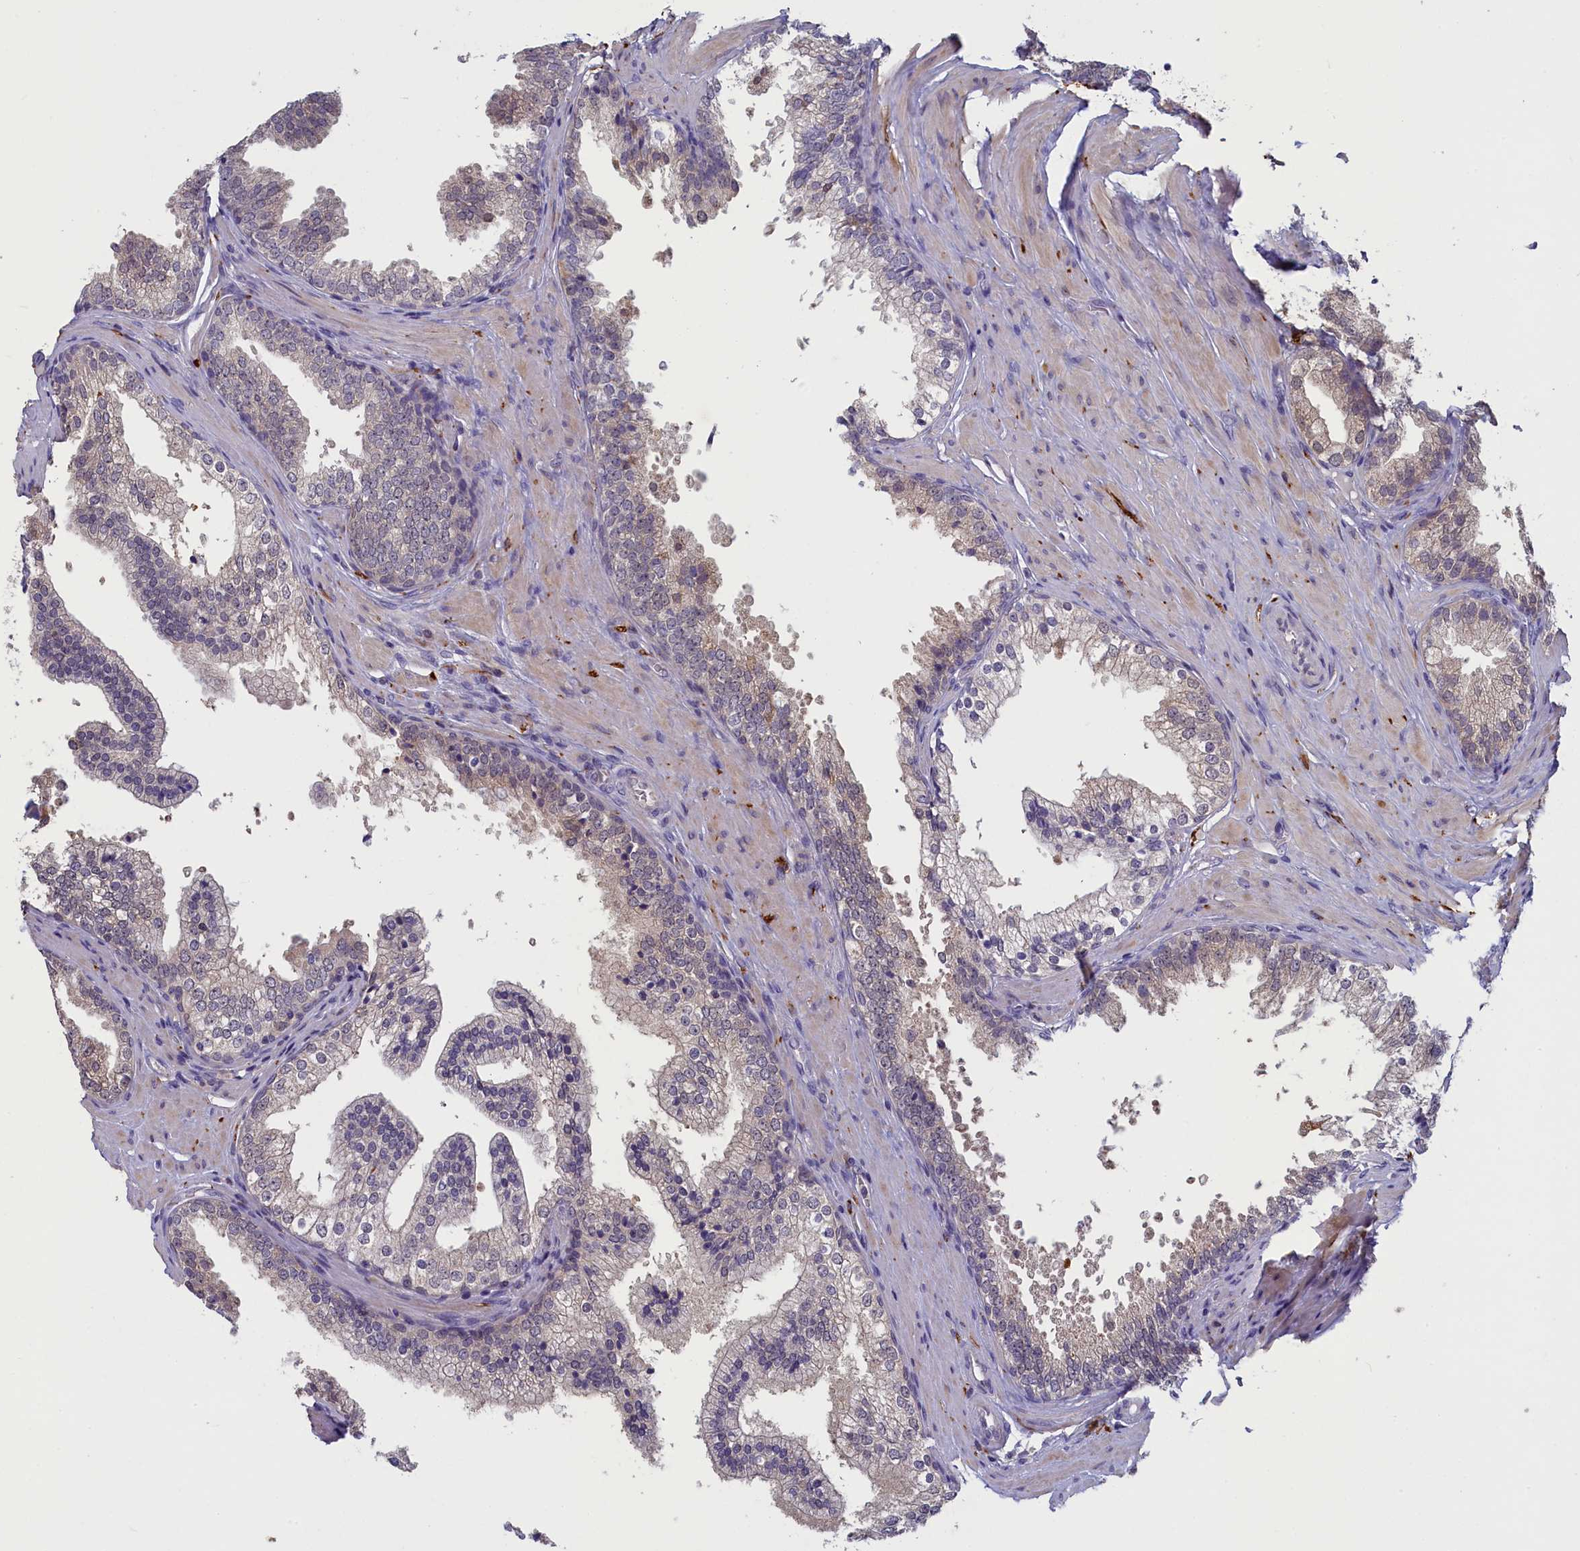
{"staining": {"intensity": "negative", "quantity": "none", "location": "none"}, "tissue": "prostate", "cell_type": "Glandular cells", "image_type": "normal", "snomed": [{"axis": "morphology", "description": "Normal tissue, NOS"}, {"axis": "topography", "description": "Prostate"}], "caption": "Unremarkable prostate was stained to show a protein in brown. There is no significant staining in glandular cells. (DAB (3,3'-diaminobenzidine) immunohistochemistry (IHC) visualized using brightfield microscopy, high magnification).", "gene": "UCHL3", "patient": {"sex": "male", "age": 60}}